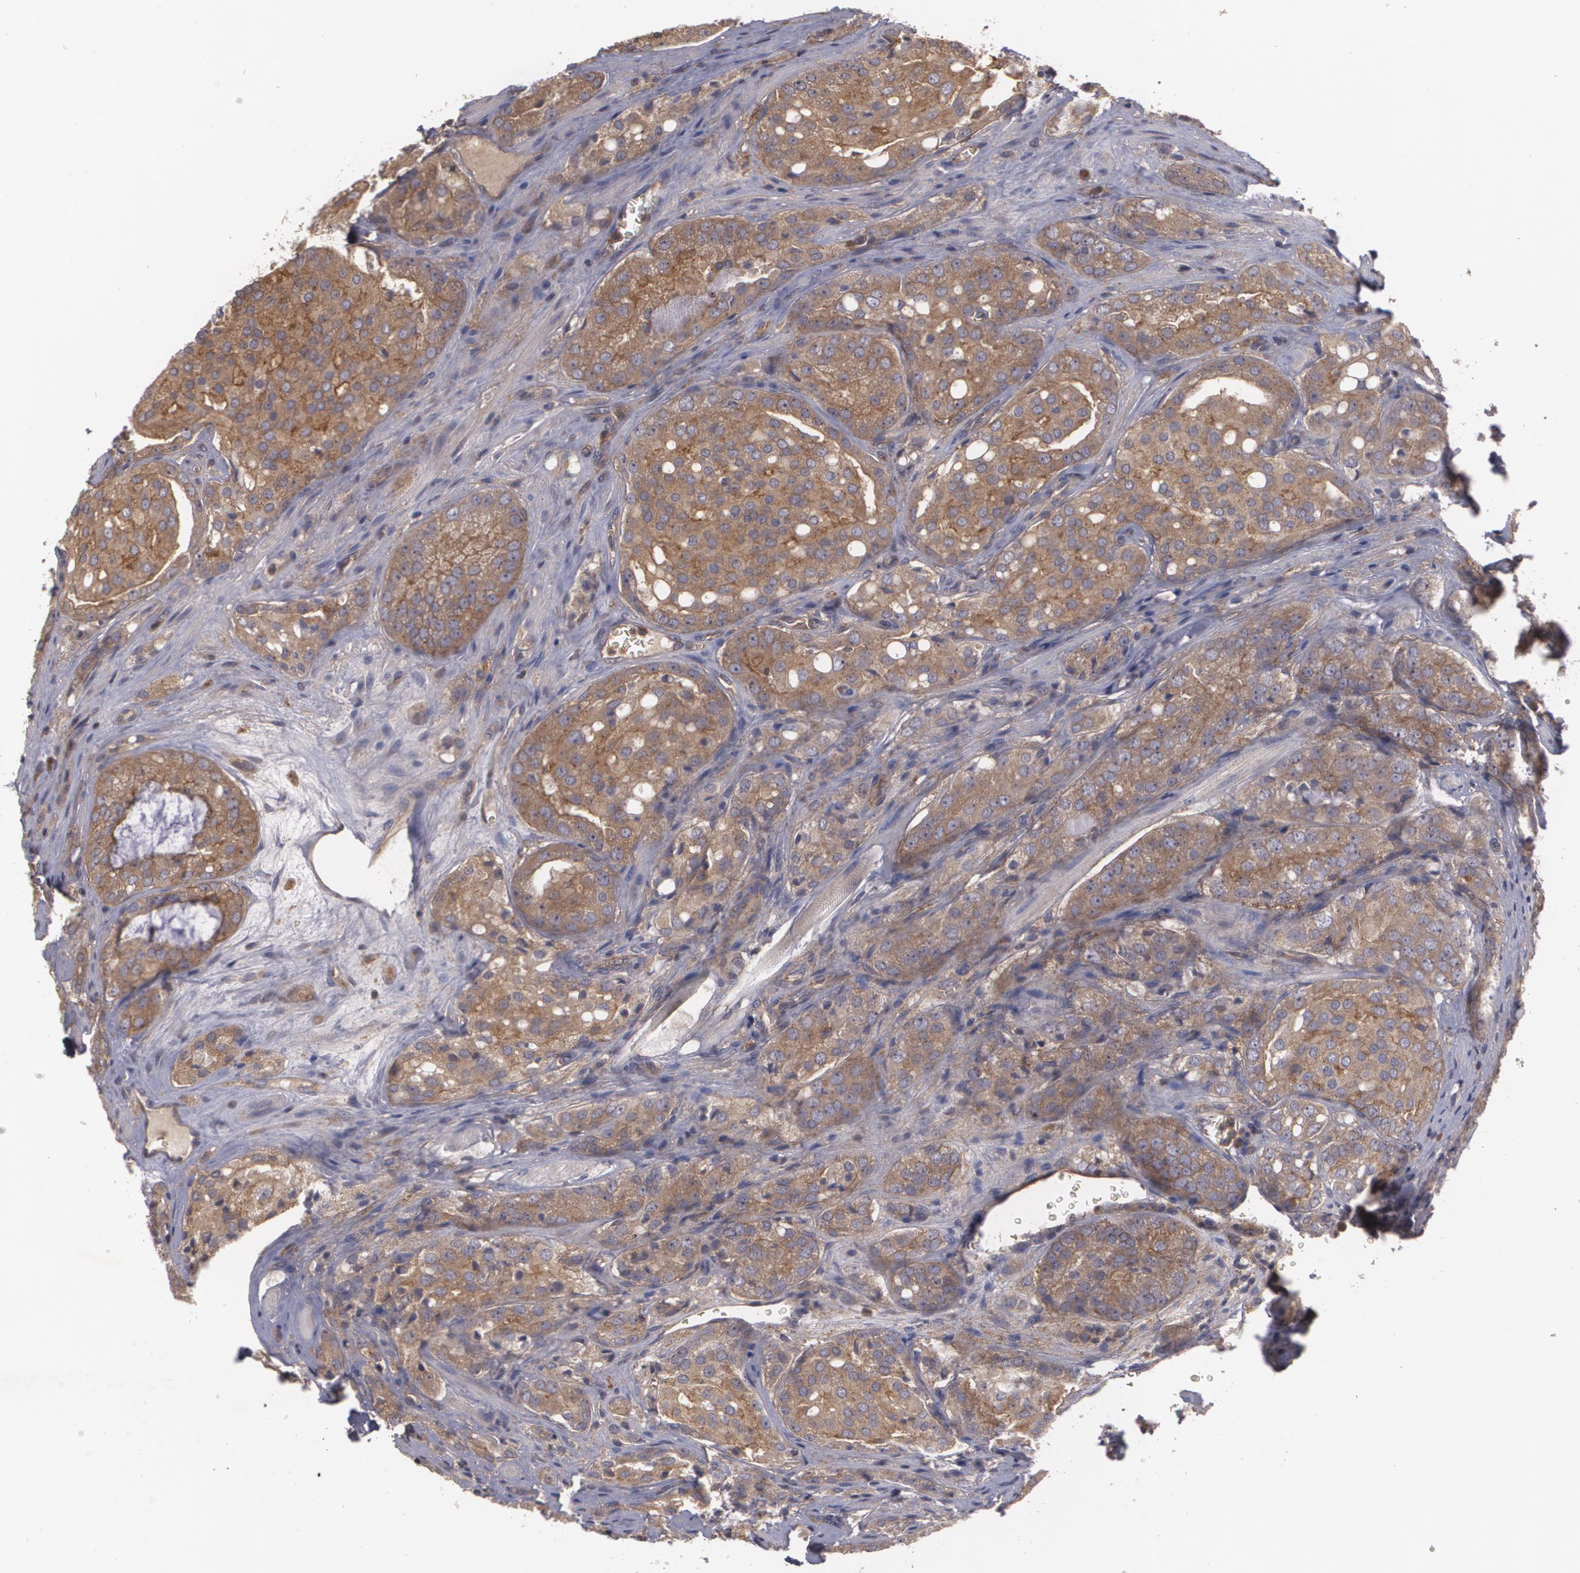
{"staining": {"intensity": "moderate", "quantity": ">75%", "location": "cytoplasmic/membranous"}, "tissue": "prostate cancer", "cell_type": "Tumor cells", "image_type": "cancer", "snomed": [{"axis": "morphology", "description": "Adenocarcinoma, Medium grade"}, {"axis": "topography", "description": "Prostate"}], "caption": "This image demonstrates immunohistochemistry staining of prostate adenocarcinoma (medium-grade), with medium moderate cytoplasmic/membranous positivity in approximately >75% of tumor cells.", "gene": "HRAS", "patient": {"sex": "male", "age": 60}}